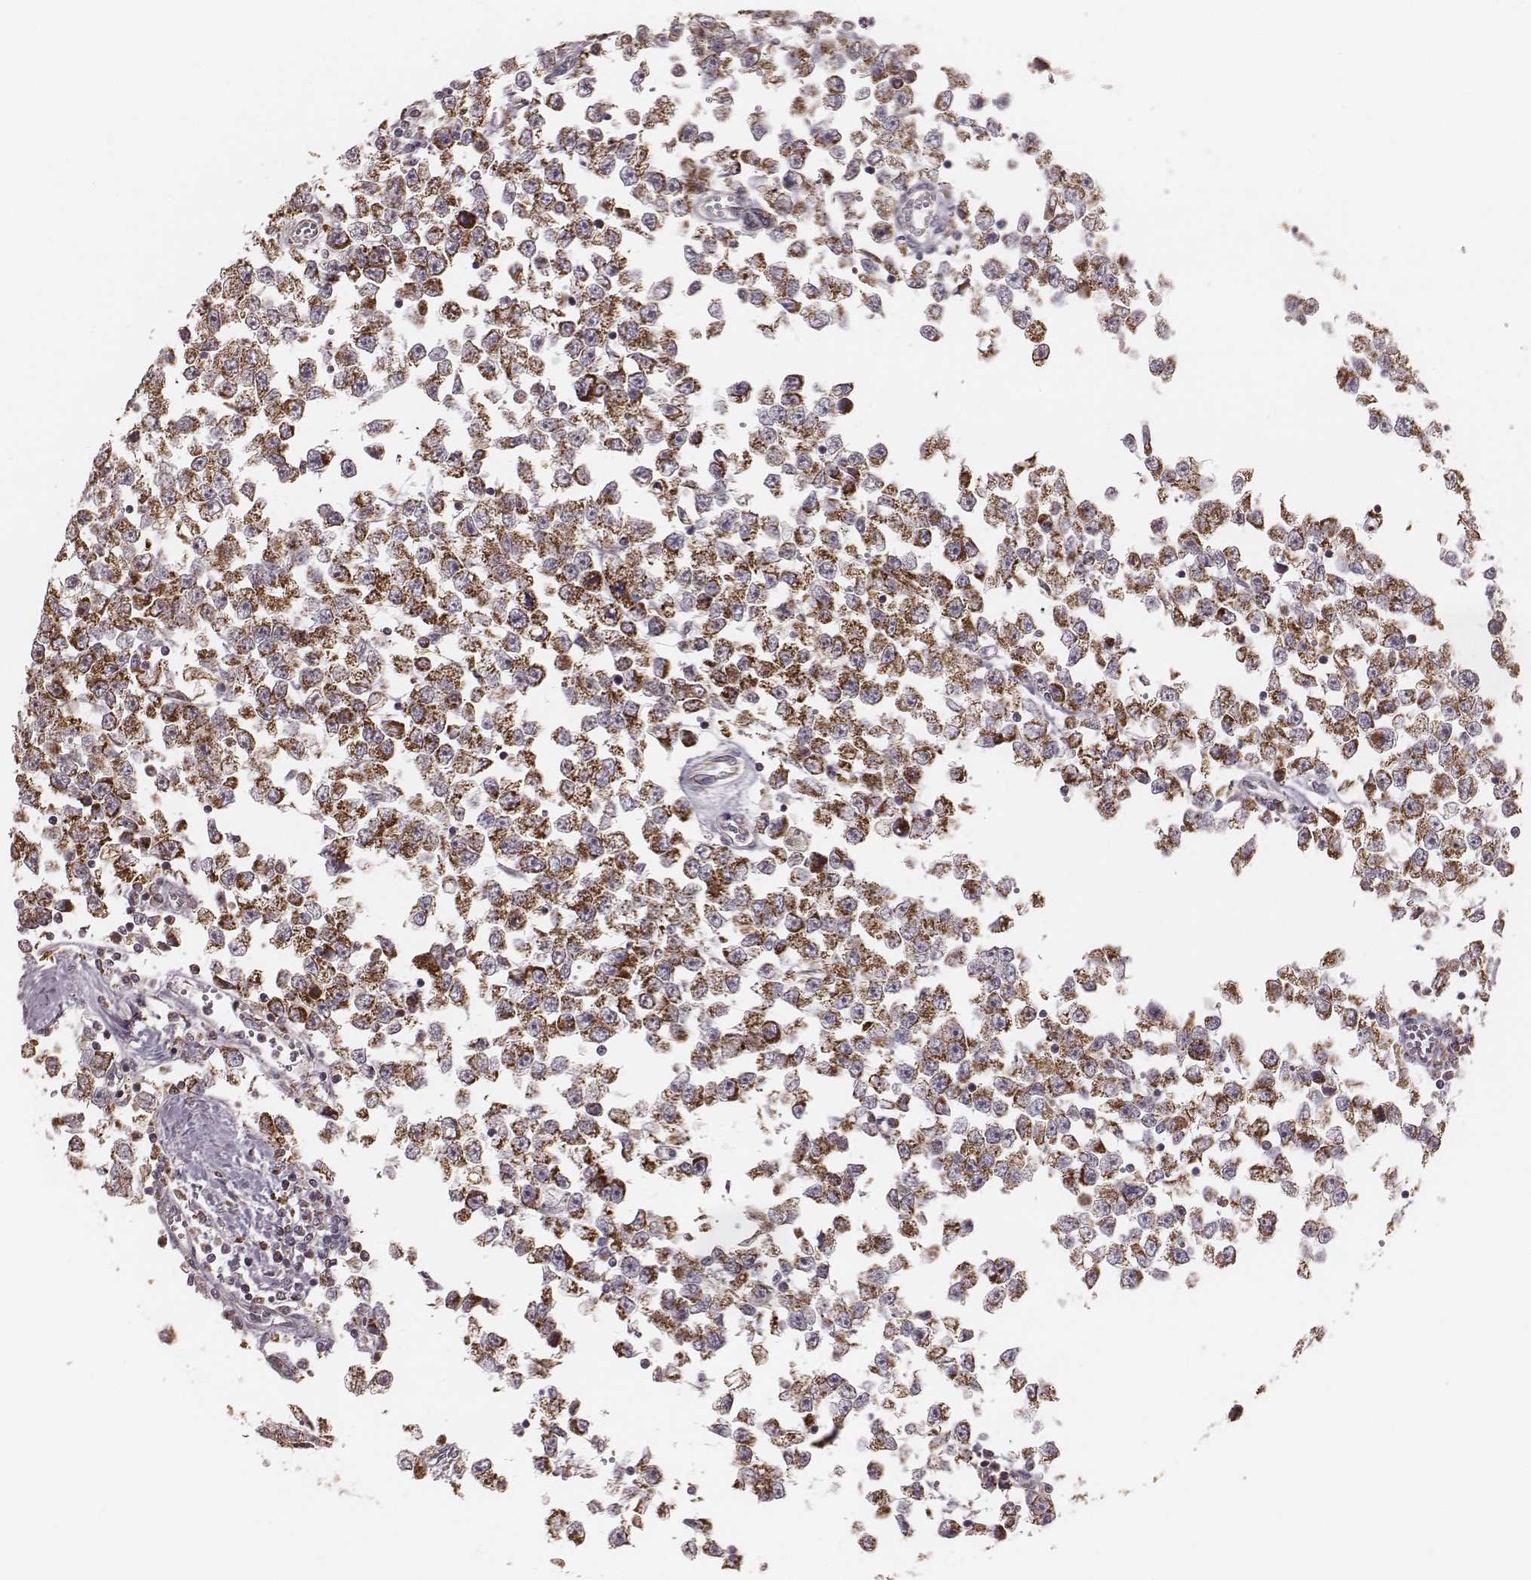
{"staining": {"intensity": "strong", "quantity": ">75%", "location": "cytoplasmic/membranous"}, "tissue": "testis cancer", "cell_type": "Tumor cells", "image_type": "cancer", "snomed": [{"axis": "morphology", "description": "Seminoma, NOS"}, {"axis": "topography", "description": "Testis"}], "caption": "A brown stain highlights strong cytoplasmic/membranous staining of a protein in testis cancer tumor cells.", "gene": "TUFM", "patient": {"sex": "male", "age": 34}}